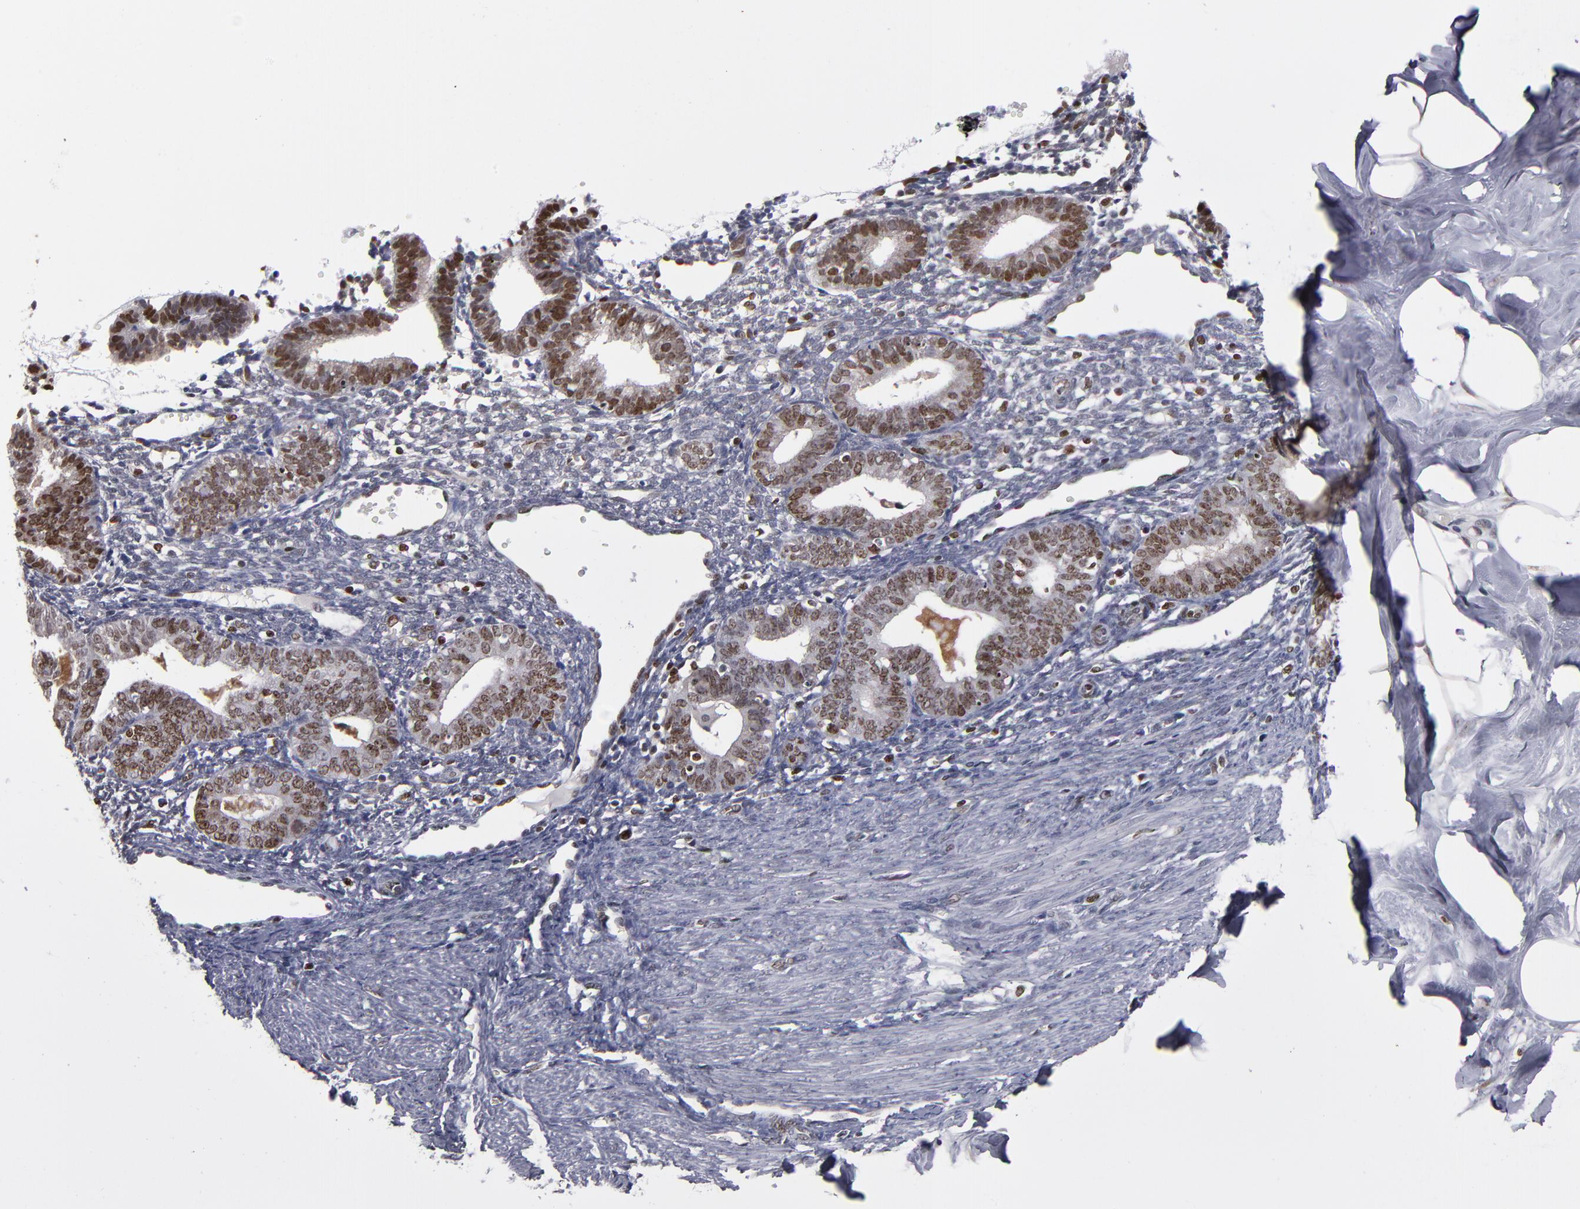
{"staining": {"intensity": "moderate", "quantity": "<25%", "location": "nuclear"}, "tissue": "endometrium", "cell_type": "Cells in endometrial stroma", "image_type": "normal", "snomed": [{"axis": "morphology", "description": "Normal tissue, NOS"}, {"axis": "topography", "description": "Endometrium"}], "caption": "About <25% of cells in endometrial stroma in benign endometrium show moderate nuclear protein expression as visualized by brown immunohistochemical staining.", "gene": "KDM6A", "patient": {"sex": "female", "age": 61}}